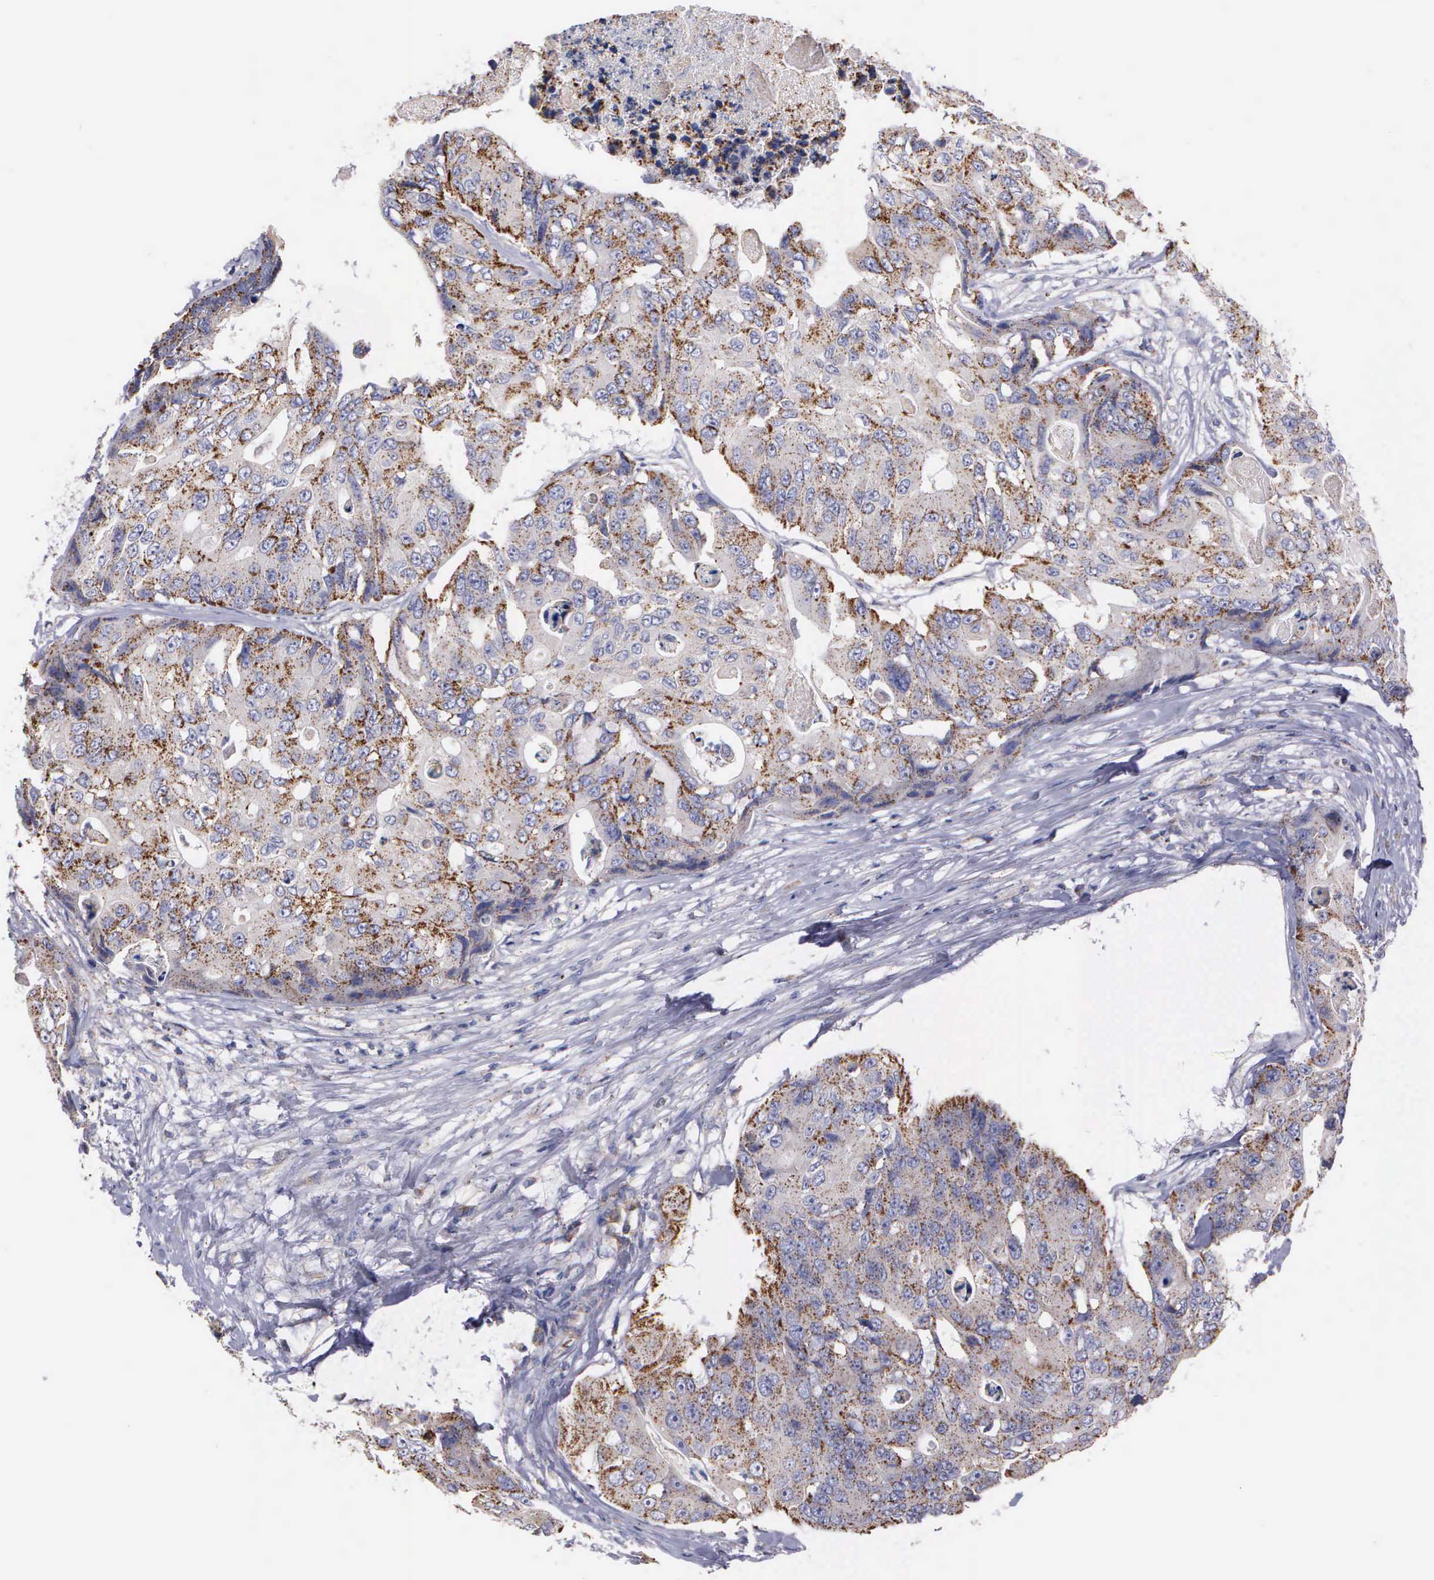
{"staining": {"intensity": "weak", "quantity": "25%-75%", "location": "cytoplasmic/membranous"}, "tissue": "colorectal cancer", "cell_type": "Tumor cells", "image_type": "cancer", "snomed": [{"axis": "morphology", "description": "Adenocarcinoma, NOS"}, {"axis": "topography", "description": "Colon"}], "caption": "Immunohistochemistry (IHC) micrograph of human colorectal cancer stained for a protein (brown), which displays low levels of weak cytoplasmic/membranous staining in approximately 25%-75% of tumor cells.", "gene": "MIA2", "patient": {"sex": "female", "age": 86}}